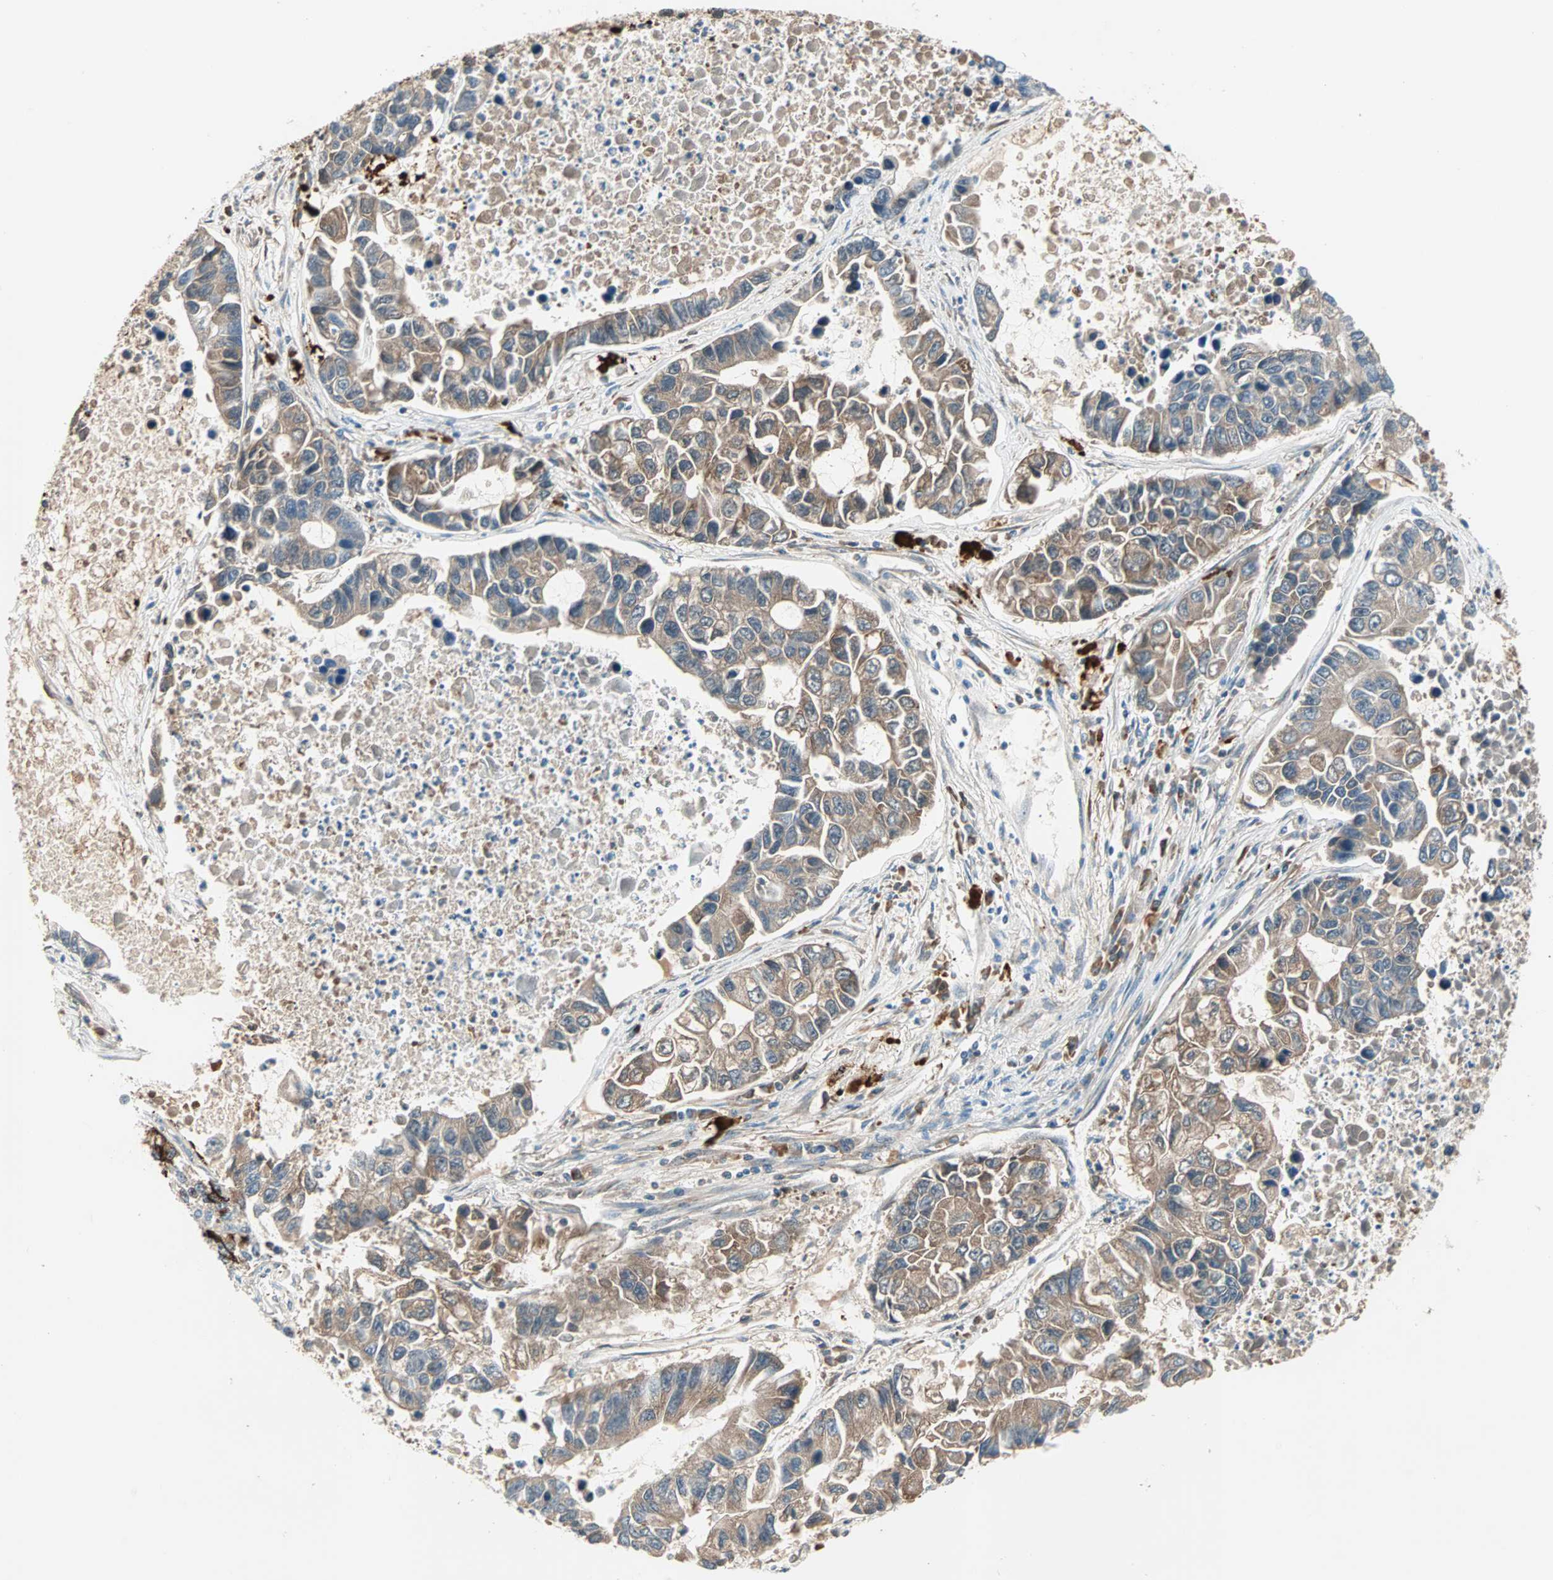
{"staining": {"intensity": "moderate", "quantity": ">75%", "location": "cytoplasmic/membranous"}, "tissue": "lung cancer", "cell_type": "Tumor cells", "image_type": "cancer", "snomed": [{"axis": "morphology", "description": "Adenocarcinoma, NOS"}, {"axis": "topography", "description": "Lung"}], "caption": "IHC of human lung adenocarcinoma displays medium levels of moderate cytoplasmic/membranous positivity in approximately >75% of tumor cells. (Brightfield microscopy of DAB IHC at high magnification).", "gene": "TEC", "patient": {"sex": "female", "age": 51}}